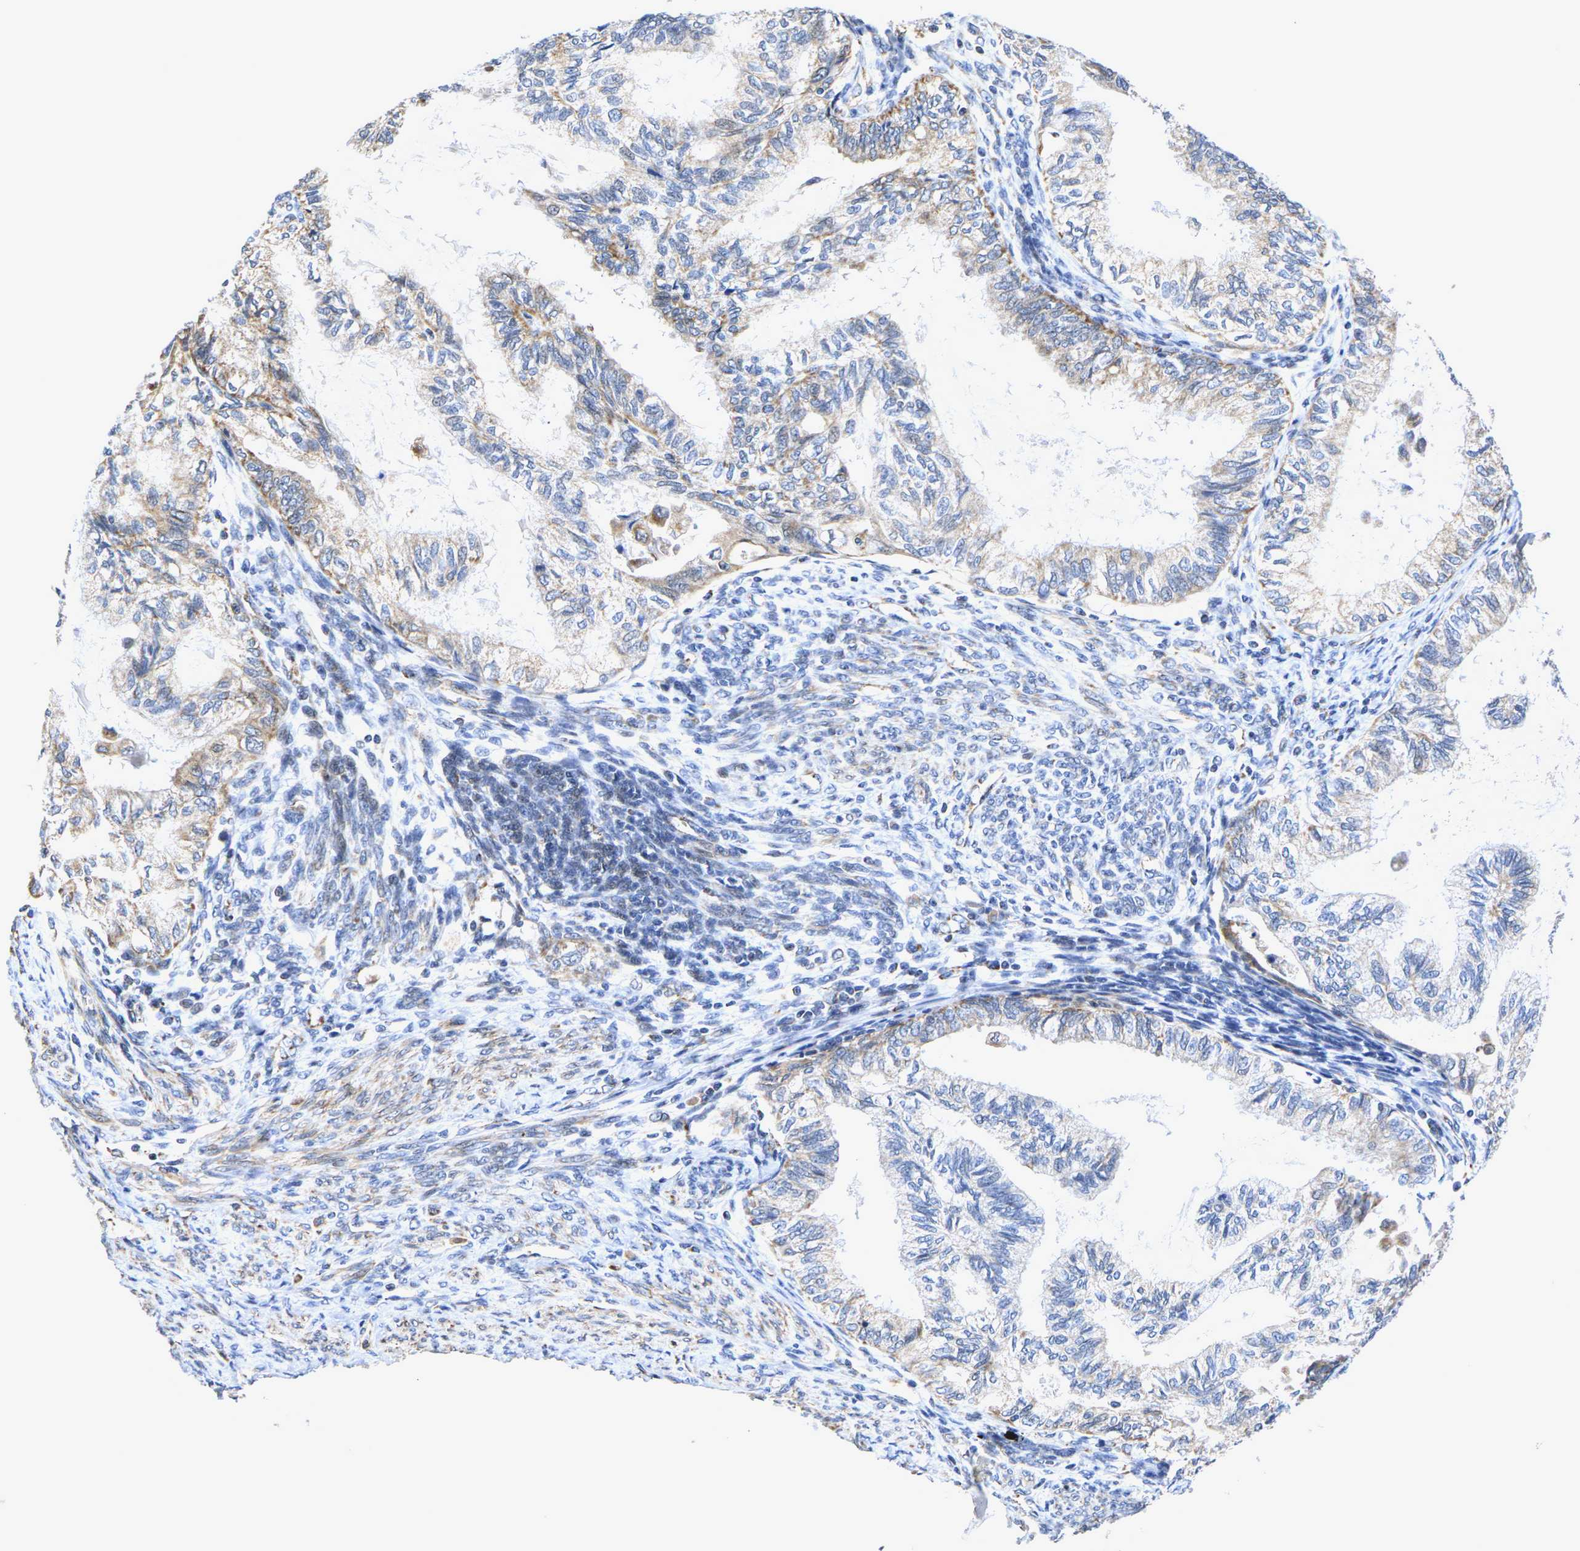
{"staining": {"intensity": "moderate", "quantity": "25%-75%", "location": "cytoplasmic/membranous"}, "tissue": "cervical cancer", "cell_type": "Tumor cells", "image_type": "cancer", "snomed": [{"axis": "morphology", "description": "Normal tissue, NOS"}, {"axis": "morphology", "description": "Adenocarcinoma, NOS"}, {"axis": "topography", "description": "Cervix"}, {"axis": "topography", "description": "Endometrium"}], "caption": "A brown stain shows moderate cytoplasmic/membranous expression of a protein in cervical cancer (adenocarcinoma) tumor cells.", "gene": "P2RY11", "patient": {"sex": "female", "age": 86}}